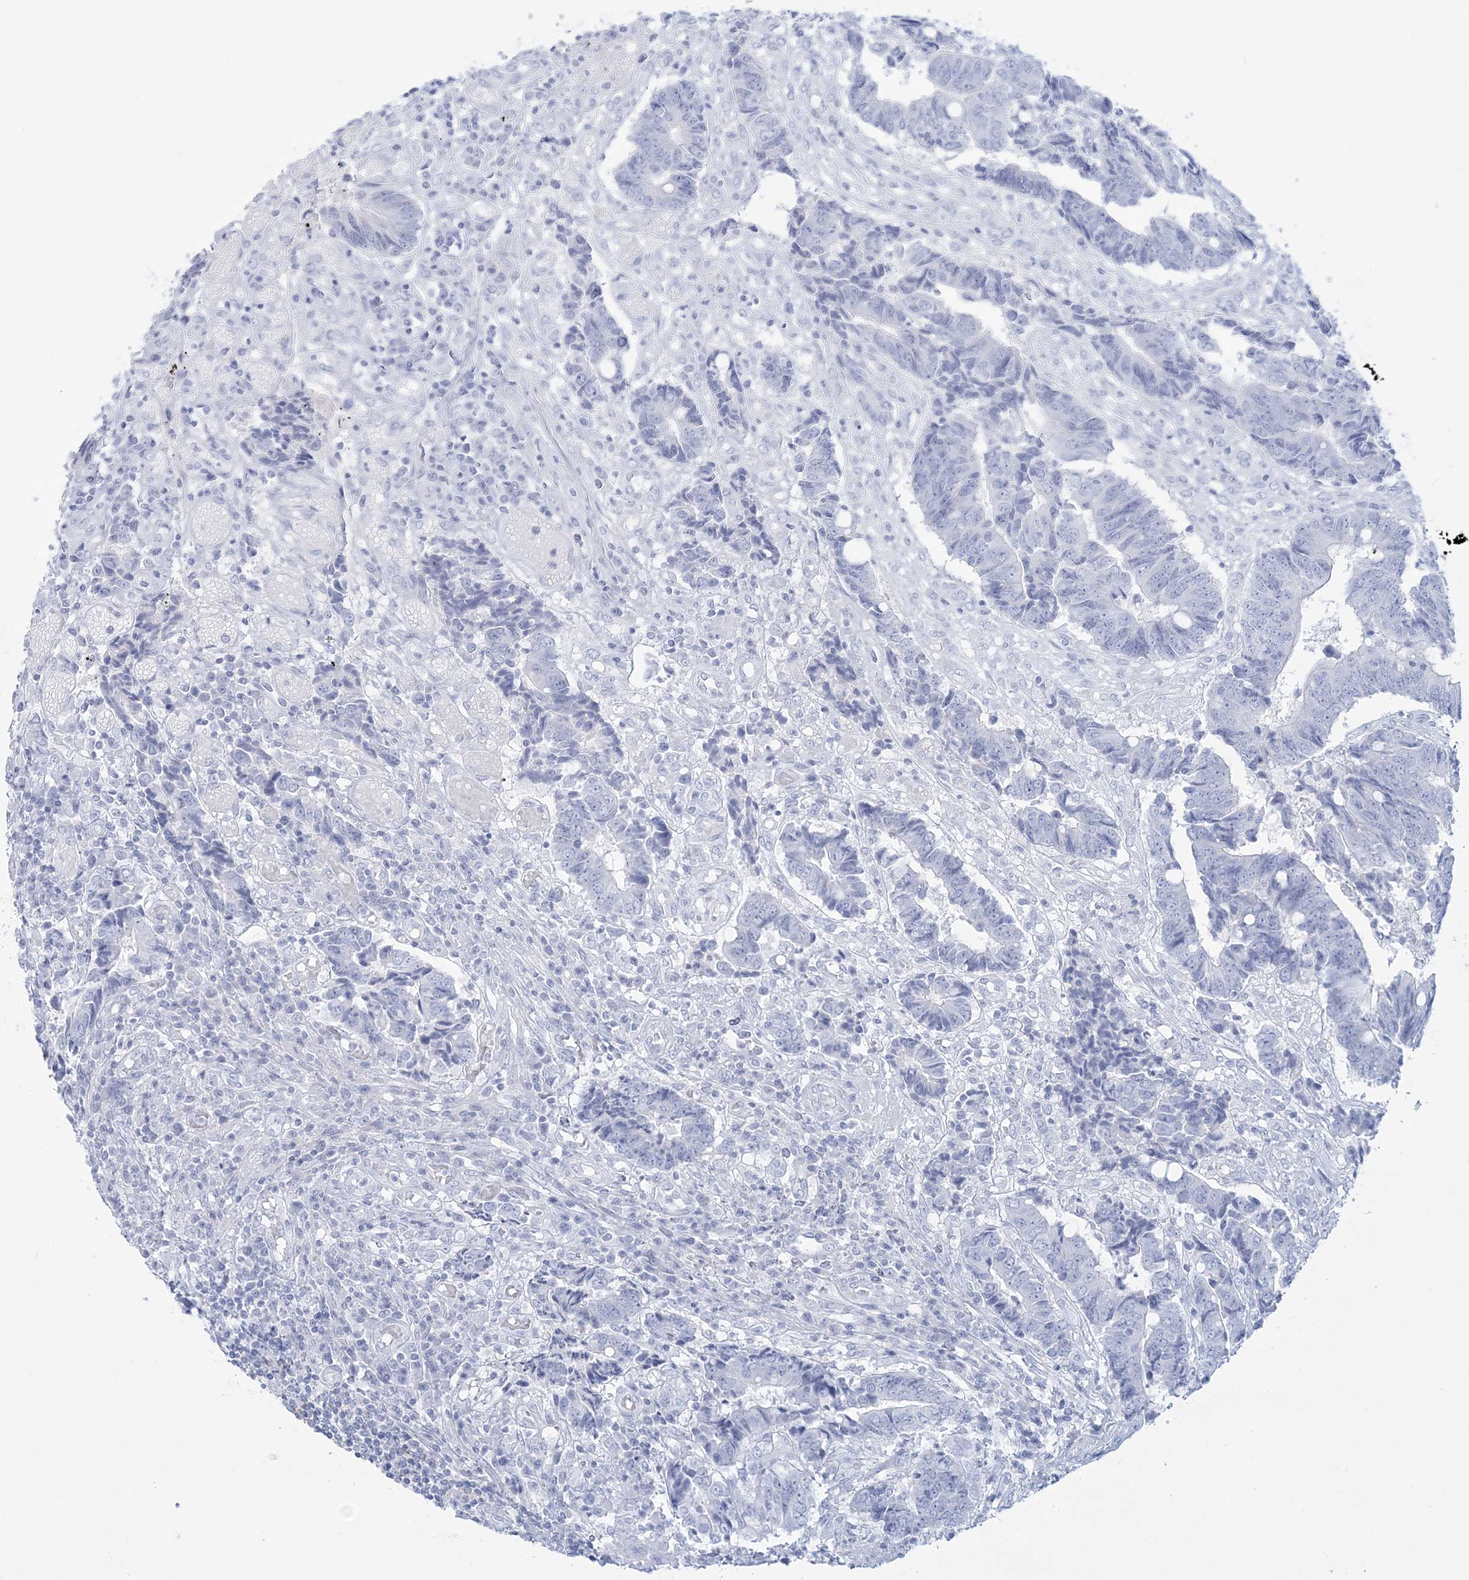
{"staining": {"intensity": "negative", "quantity": "none", "location": "none"}, "tissue": "colorectal cancer", "cell_type": "Tumor cells", "image_type": "cancer", "snomed": [{"axis": "morphology", "description": "Adenocarcinoma, NOS"}, {"axis": "topography", "description": "Rectum"}], "caption": "This is an immunohistochemistry micrograph of colorectal cancer (adenocarcinoma). There is no expression in tumor cells.", "gene": "ADGB", "patient": {"sex": "male", "age": 84}}